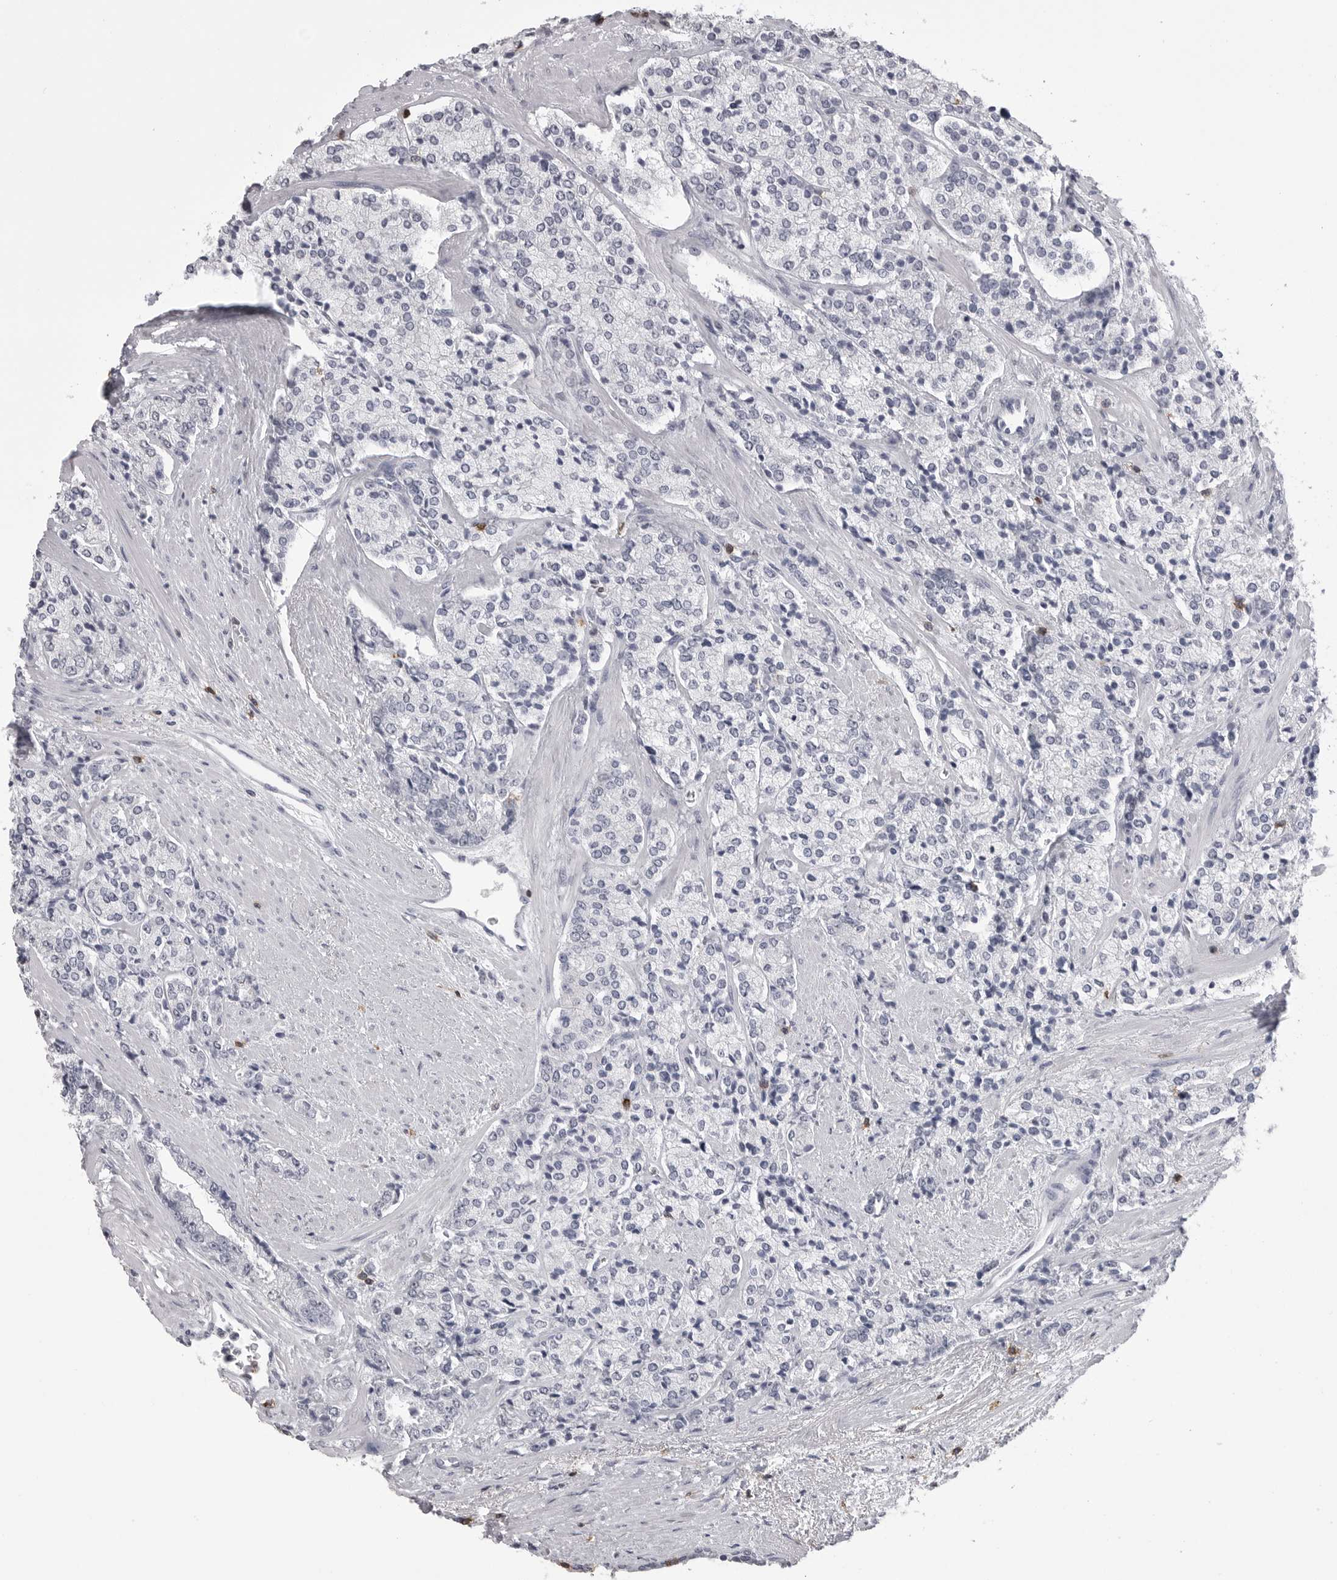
{"staining": {"intensity": "negative", "quantity": "none", "location": "none"}, "tissue": "prostate cancer", "cell_type": "Tumor cells", "image_type": "cancer", "snomed": [{"axis": "morphology", "description": "Adenocarcinoma, High grade"}, {"axis": "topography", "description": "Prostate"}], "caption": "This is a histopathology image of immunohistochemistry staining of high-grade adenocarcinoma (prostate), which shows no staining in tumor cells.", "gene": "ITGAL", "patient": {"sex": "male", "age": 71}}